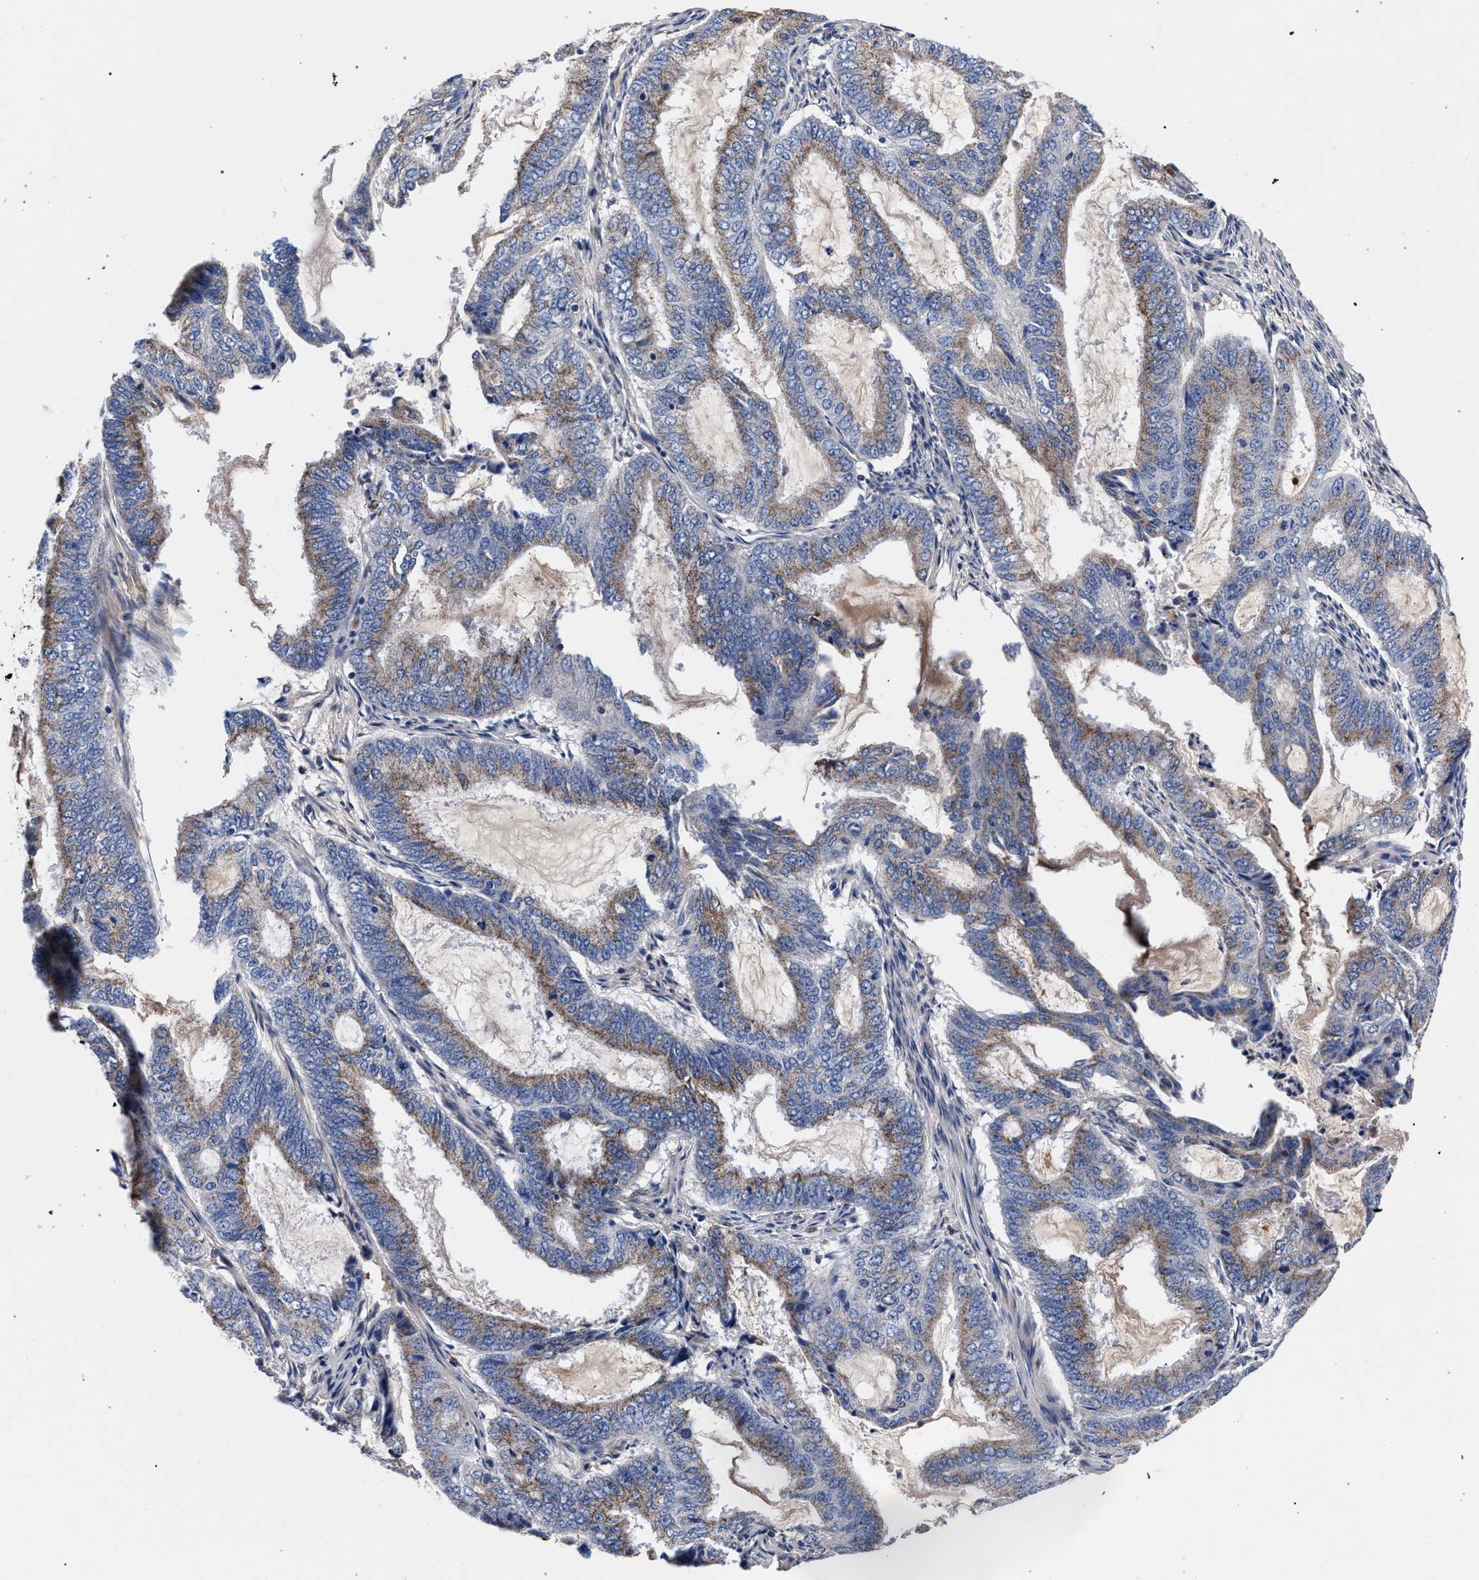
{"staining": {"intensity": "moderate", "quantity": "25%-75%", "location": "cytoplasmic/membranous"}, "tissue": "endometrial cancer", "cell_type": "Tumor cells", "image_type": "cancer", "snomed": [{"axis": "morphology", "description": "Adenocarcinoma, NOS"}, {"axis": "topography", "description": "Endometrium"}], "caption": "High-magnification brightfield microscopy of endometrial cancer stained with DAB (brown) and counterstained with hematoxylin (blue). tumor cells exhibit moderate cytoplasmic/membranous staining is present in approximately25%-75% of cells.", "gene": "ACOX1", "patient": {"sex": "female", "age": 51}}